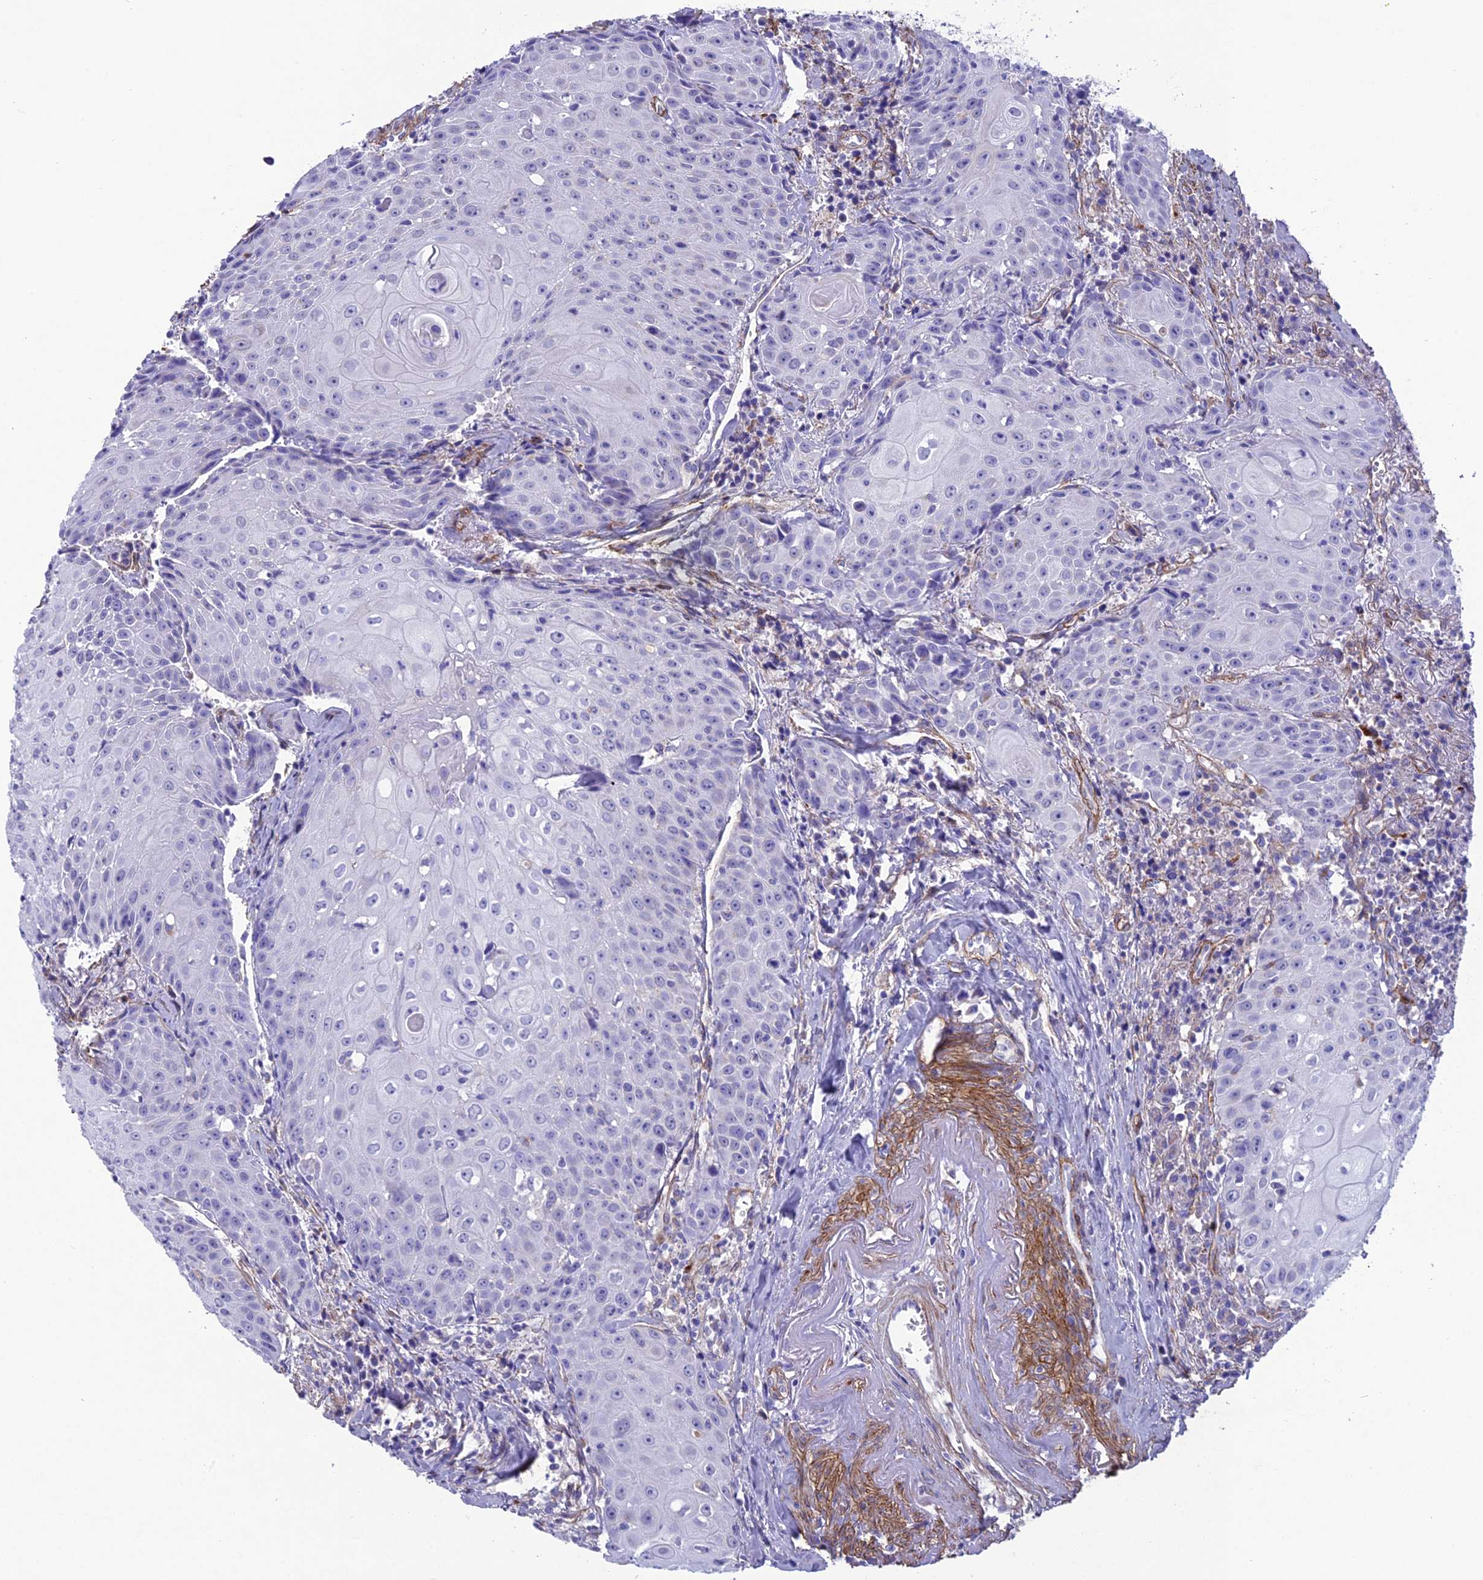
{"staining": {"intensity": "negative", "quantity": "none", "location": "none"}, "tissue": "head and neck cancer", "cell_type": "Tumor cells", "image_type": "cancer", "snomed": [{"axis": "morphology", "description": "Squamous cell carcinoma, NOS"}, {"axis": "topography", "description": "Oral tissue"}, {"axis": "topography", "description": "Head-Neck"}], "caption": "IHC of head and neck squamous cell carcinoma reveals no staining in tumor cells. (Brightfield microscopy of DAB (3,3'-diaminobenzidine) immunohistochemistry (IHC) at high magnification).", "gene": "TNS1", "patient": {"sex": "female", "age": 82}}